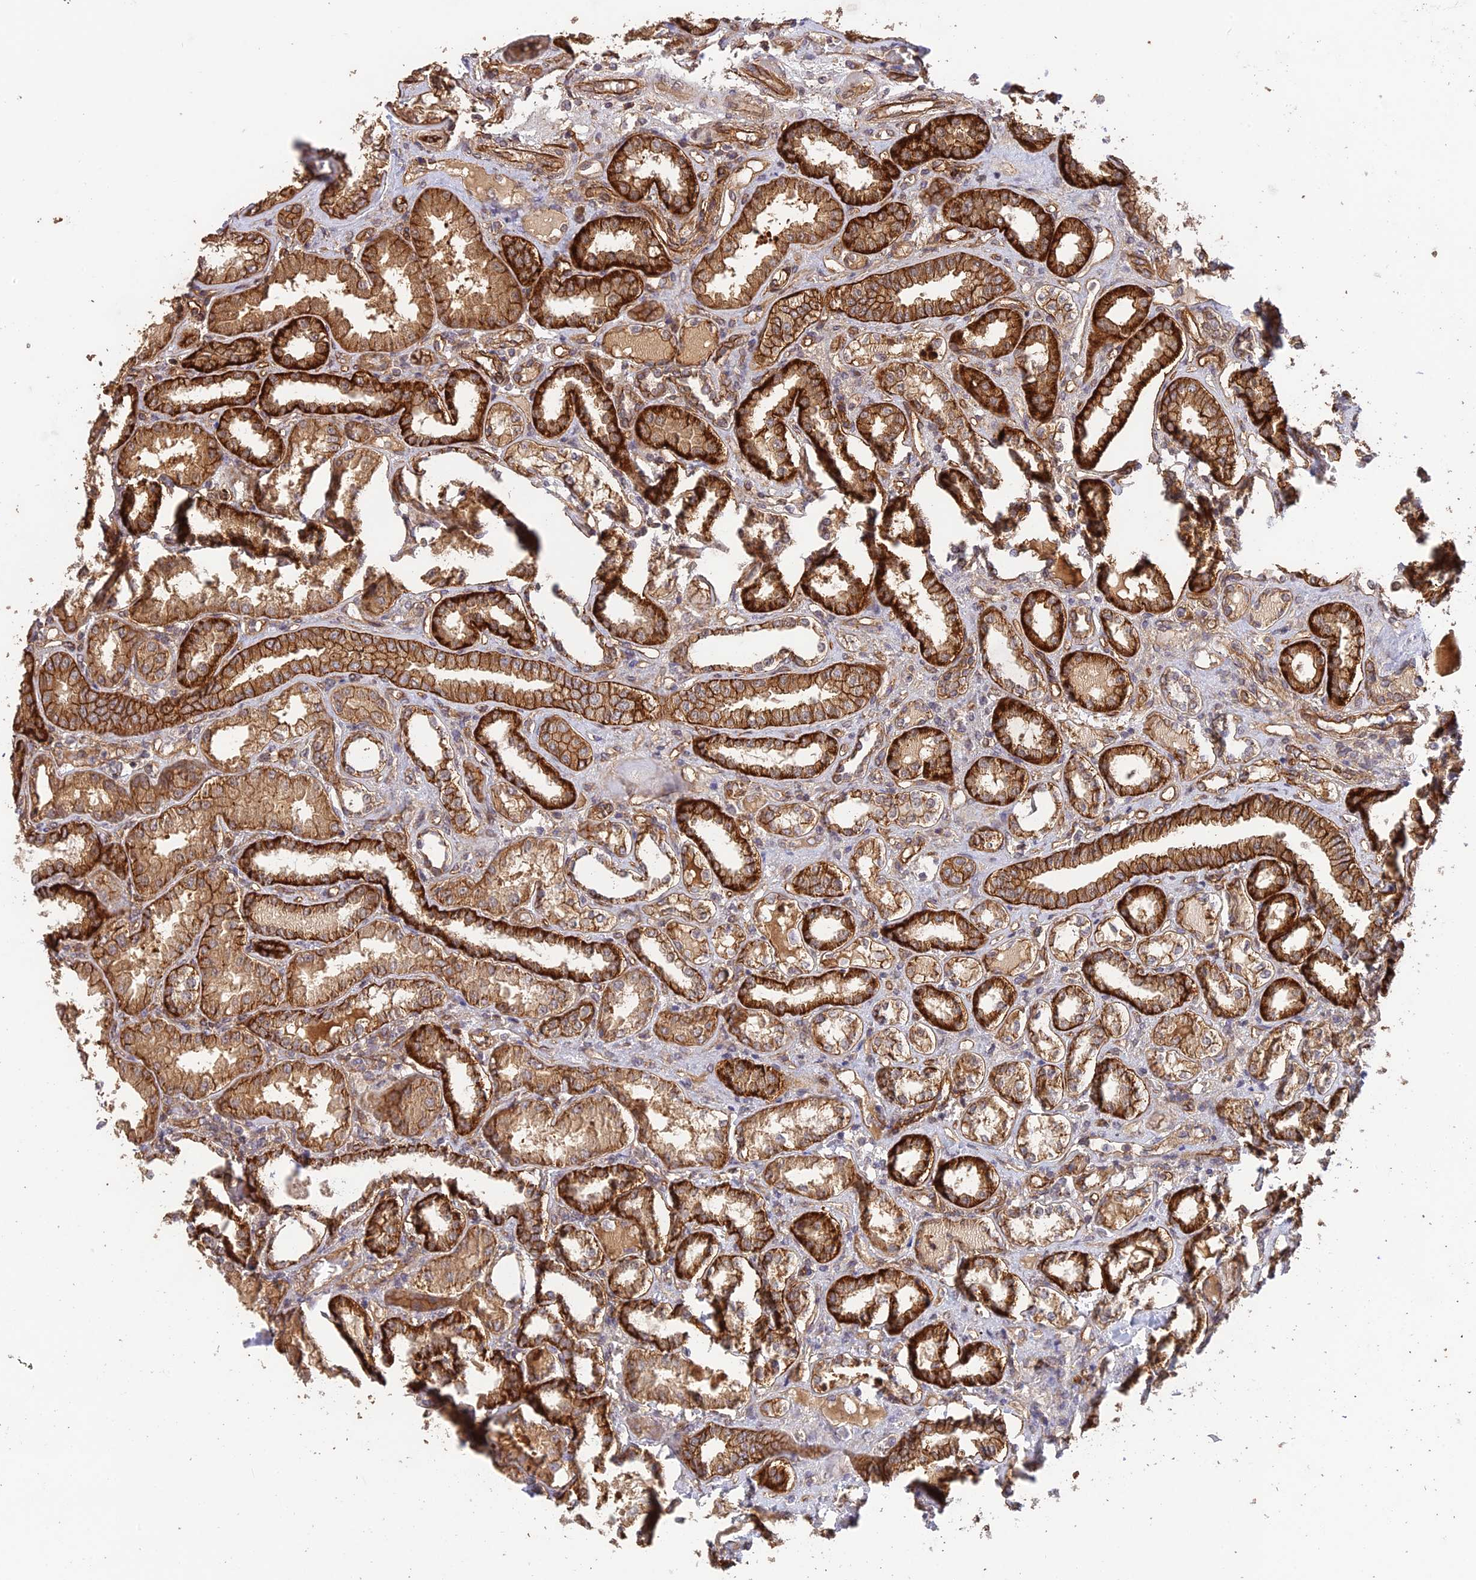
{"staining": {"intensity": "strong", "quantity": ">75%", "location": "cytoplasmic/membranous"}, "tissue": "kidney", "cell_type": "Cells in glomeruli", "image_type": "normal", "snomed": [{"axis": "morphology", "description": "Normal tissue, NOS"}, {"axis": "topography", "description": "Kidney"}], "caption": "About >75% of cells in glomeruli in normal human kidney exhibit strong cytoplasmic/membranous protein positivity as visualized by brown immunohistochemical staining.", "gene": "HOMER2", "patient": {"sex": "female", "age": 56}}